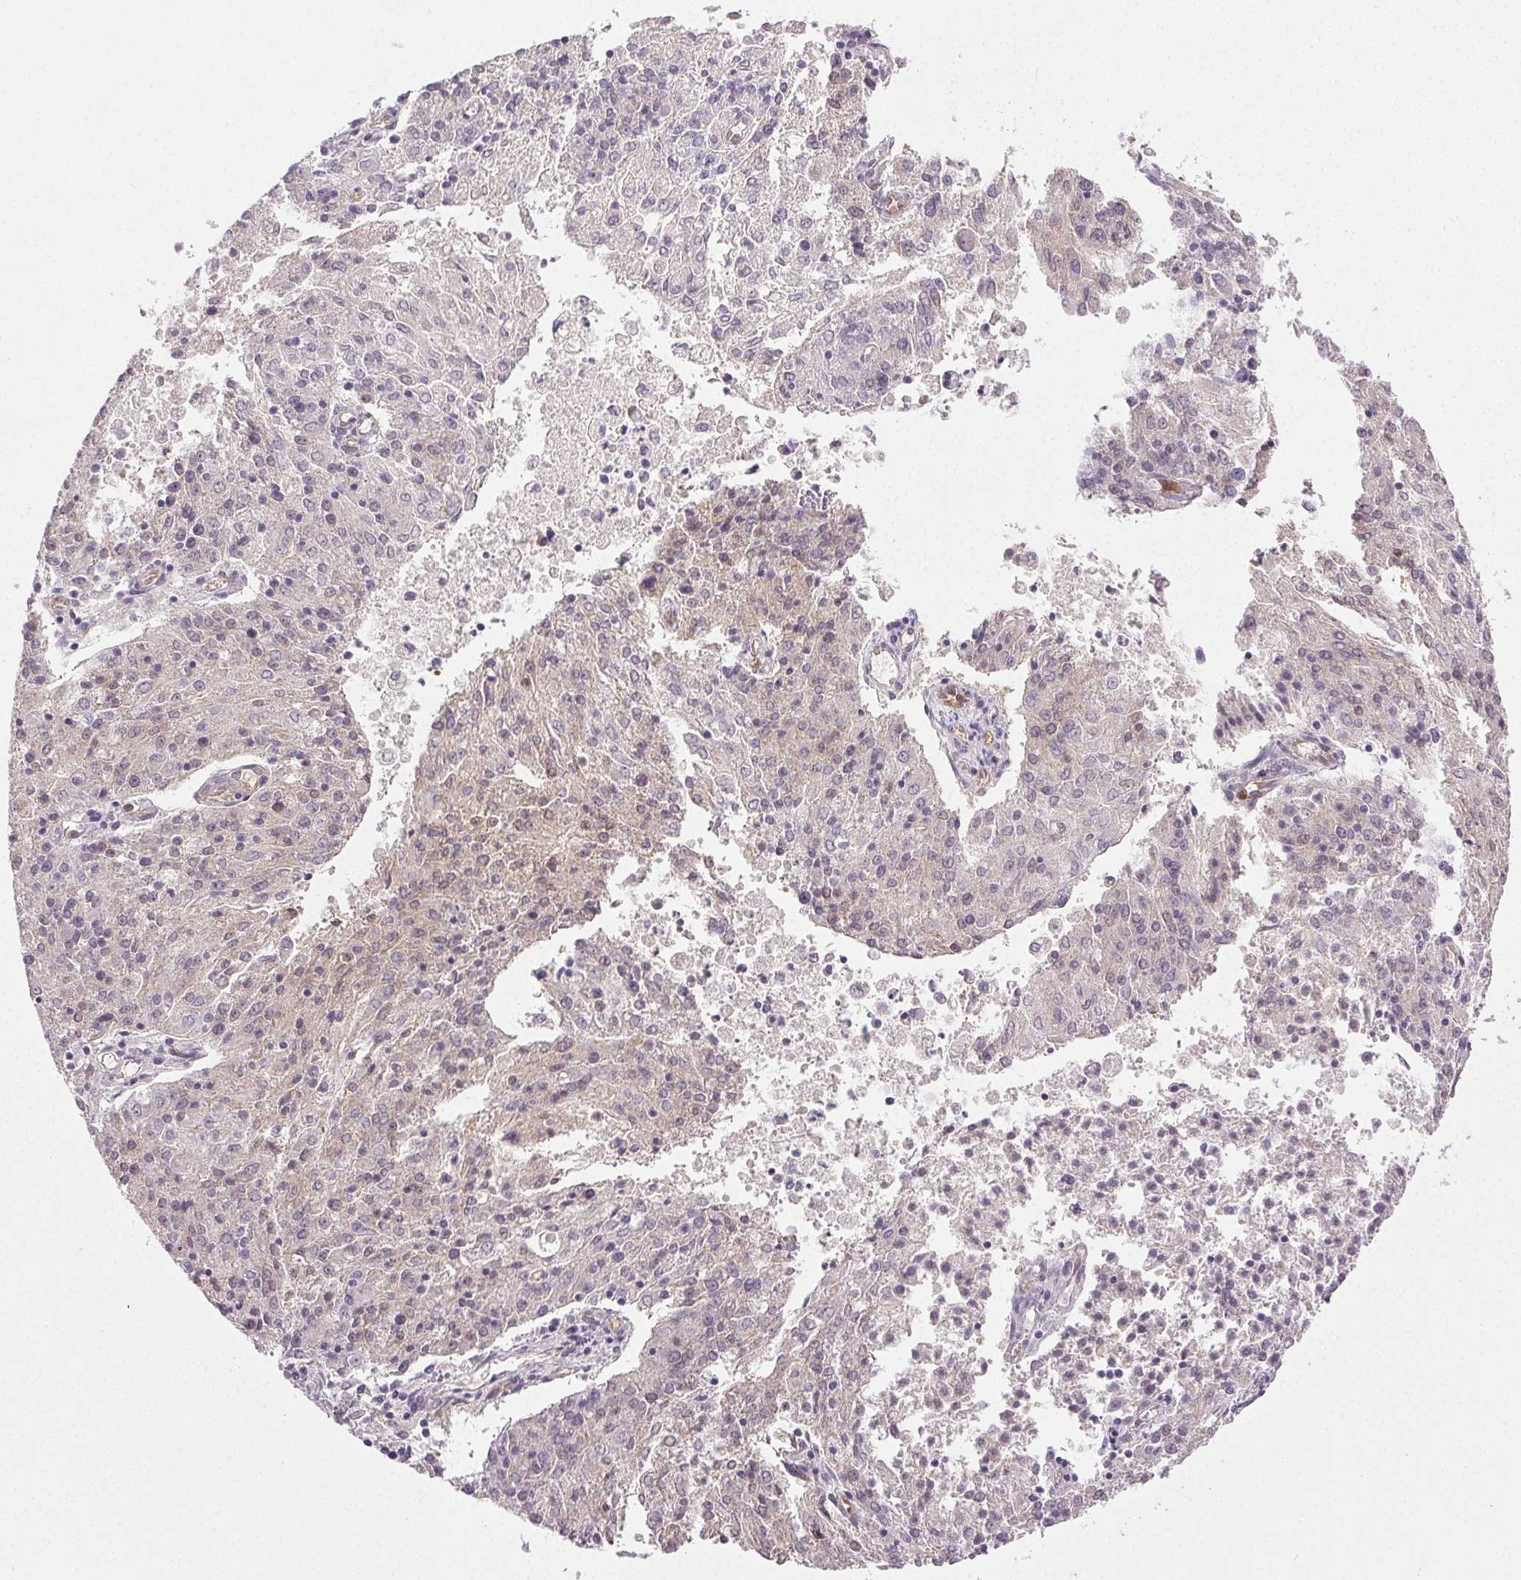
{"staining": {"intensity": "negative", "quantity": "none", "location": "none"}, "tissue": "endometrial cancer", "cell_type": "Tumor cells", "image_type": "cancer", "snomed": [{"axis": "morphology", "description": "Adenocarcinoma, NOS"}, {"axis": "topography", "description": "Endometrium"}], "caption": "High magnification brightfield microscopy of endometrial adenocarcinoma stained with DAB (3,3'-diaminobenzidine) (brown) and counterstained with hematoxylin (blue): tumor cells show no significant positivity.", "gene": "PLCB1", "patient": {"sex": "female", "age": 82}}